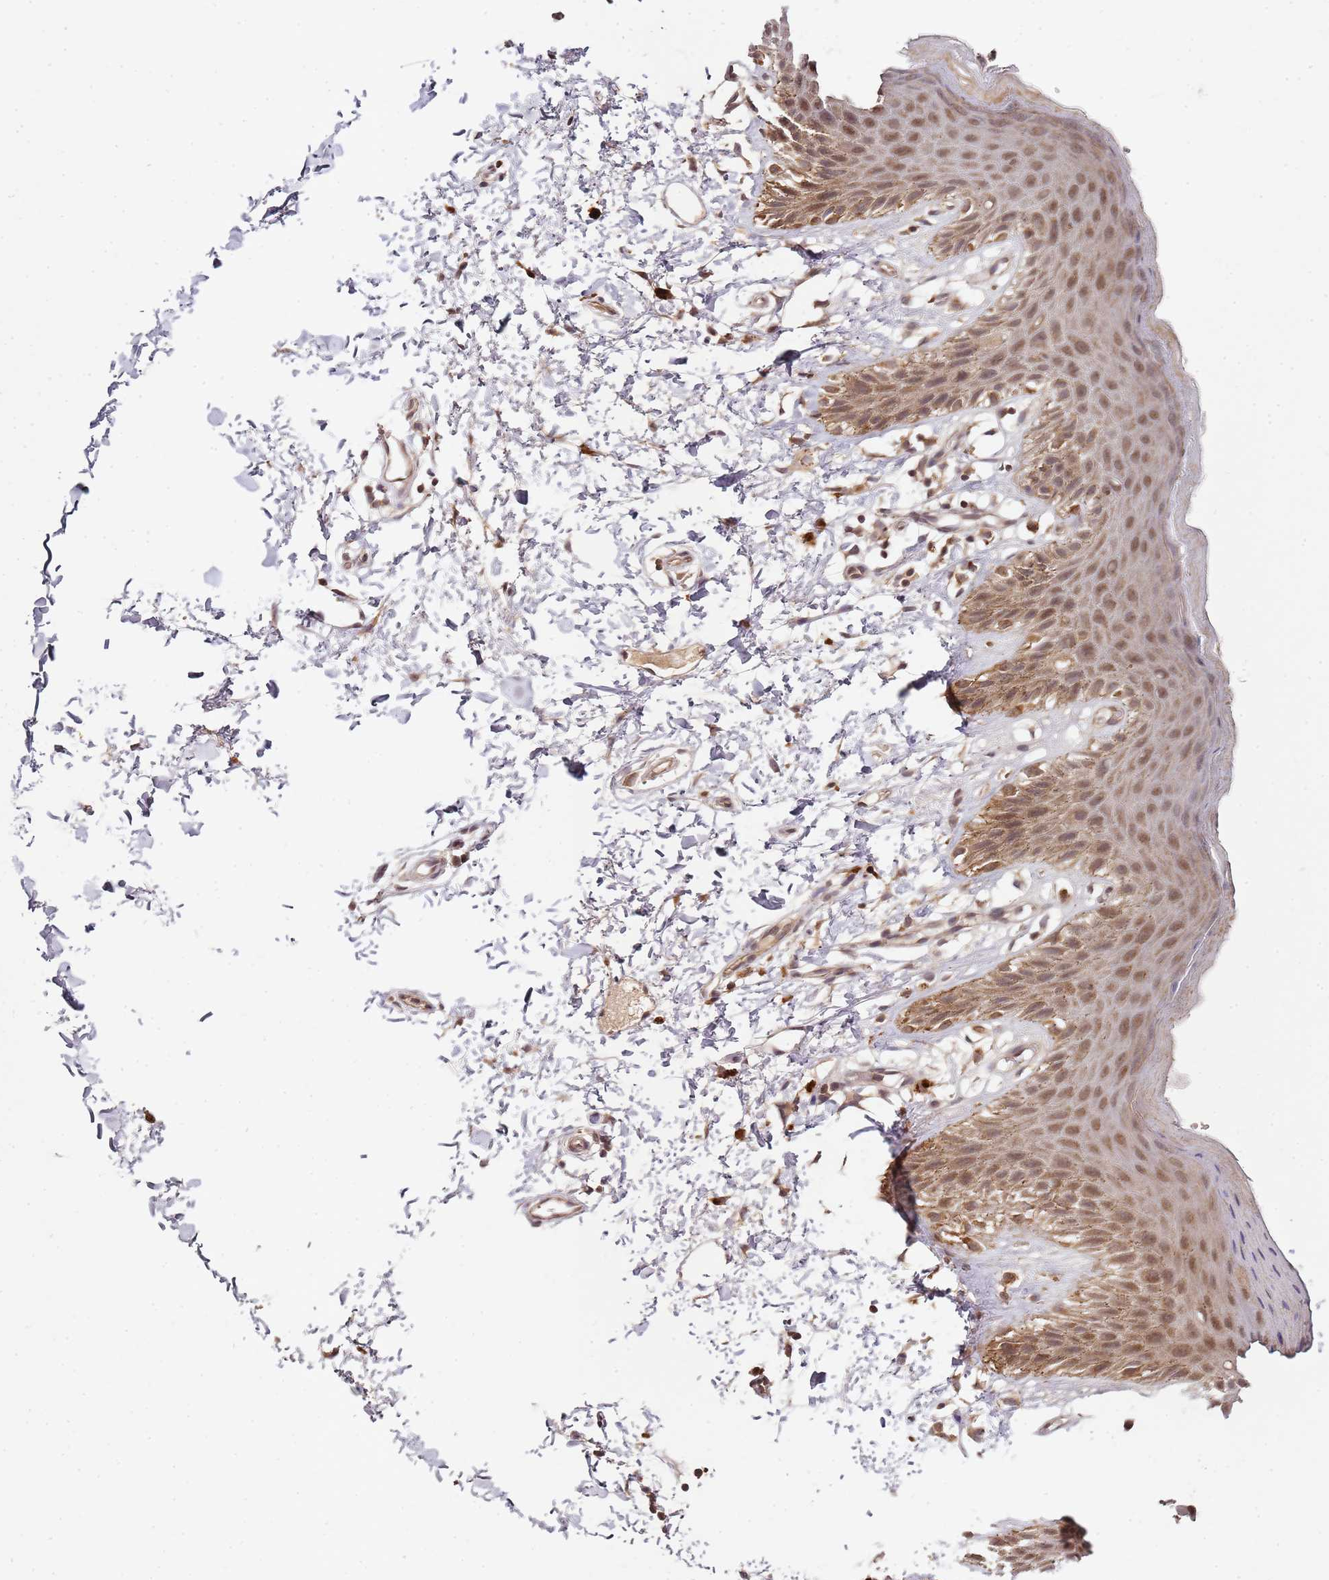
{"staining": {"intensity": "moderate", "quantity": ">75%", "location": "cytoplasmic/membranous,nuclear"}, "tissue": "skin", "cell_type": "Epidermal cells", "image_type": "normal", "snomed": [{"axis": "morphology", "description": "Normal tissue, NOS"}, {"axis": "topography", "description": "Anal"}], "caption": "Protein staining of unremarkable skin exhibits moderate cytoplasmic/membranous,nuclear positivity in approximately >75% of epidermal cells.", "gene": "LIN37", "patient": {"sex": "male", "age": 44}}